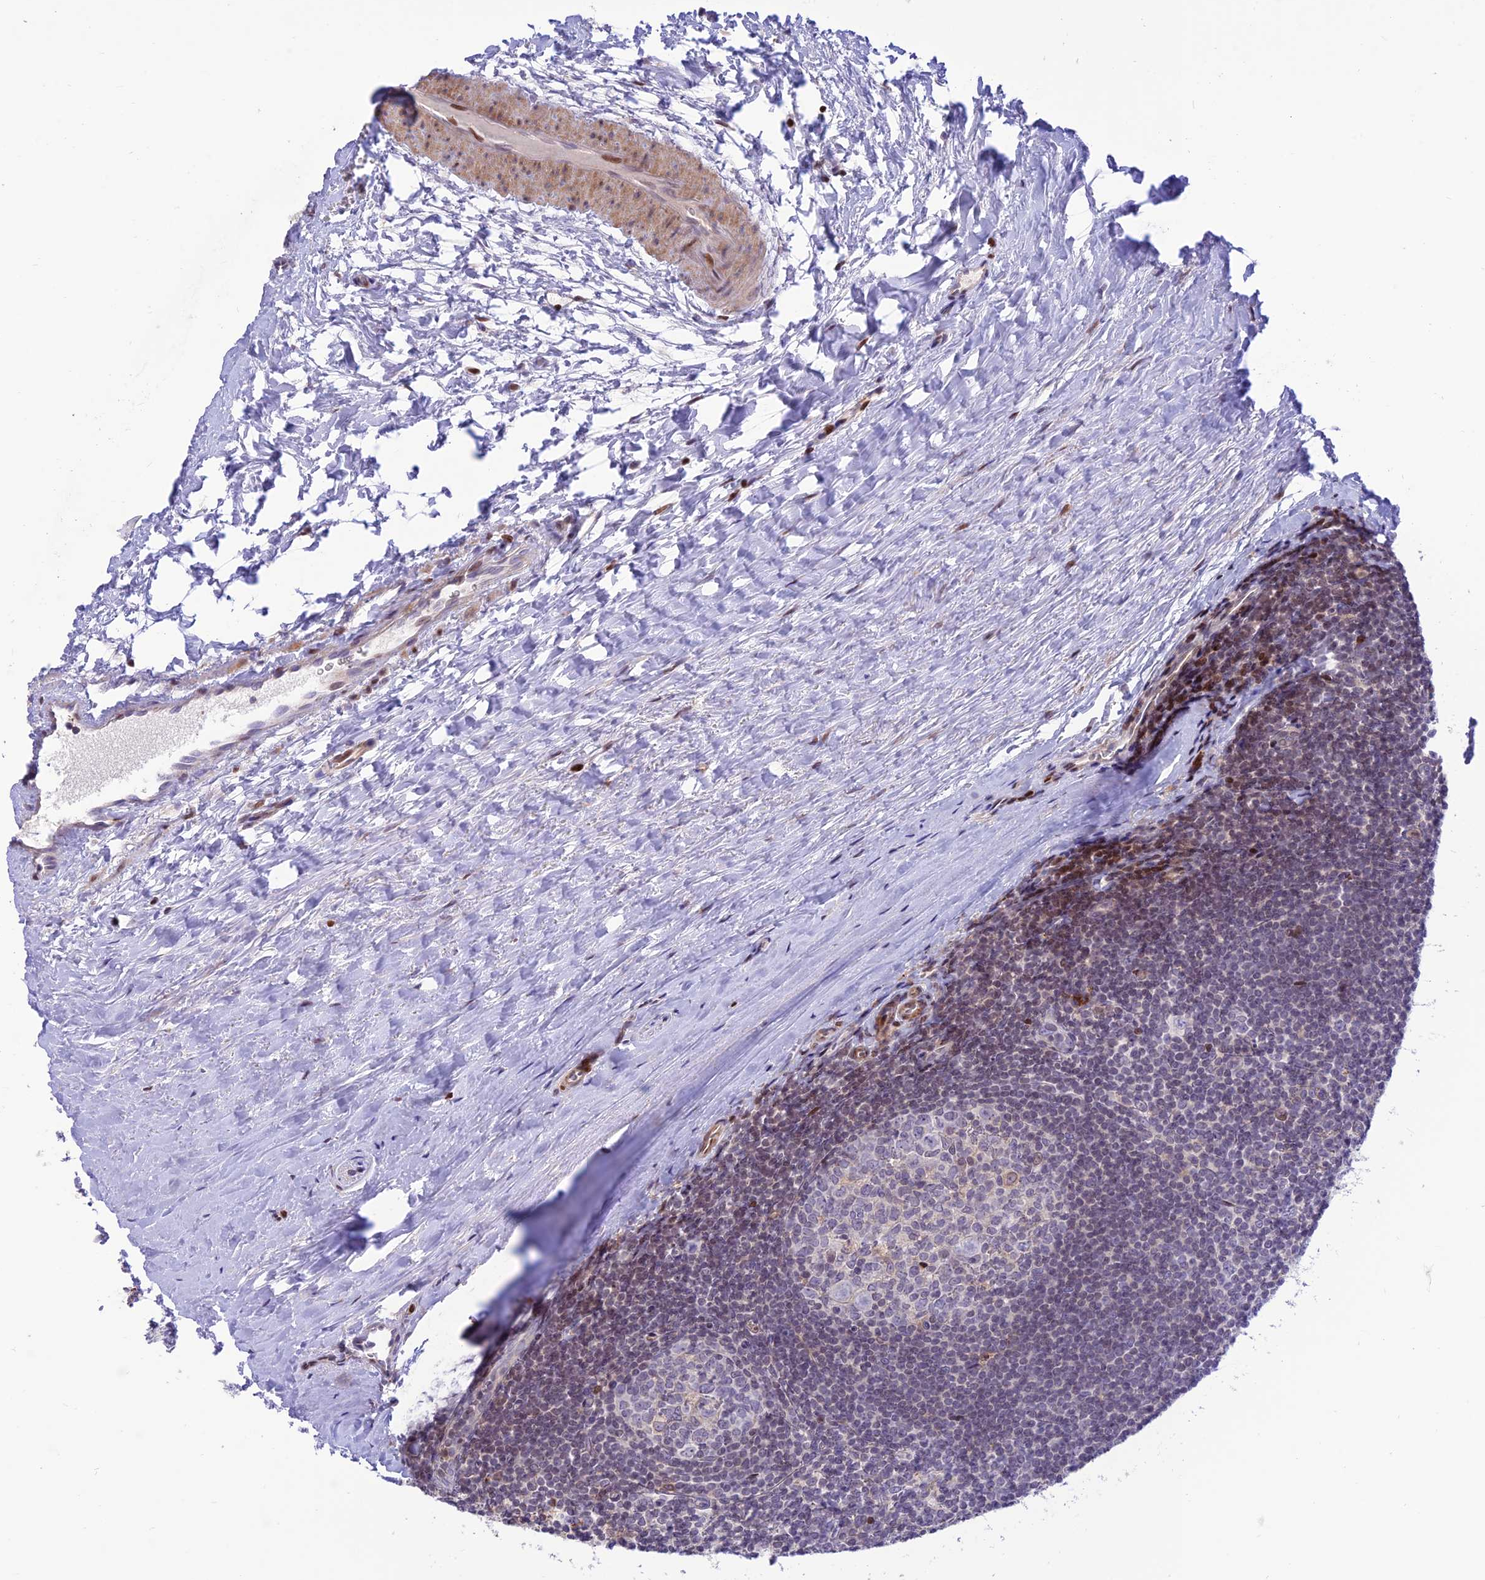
{"staining": {"intensity": "negative", "quantity": "none", "location": "none"}, "tissue": "tonsil", "cell_type": "Germinal center cells", "image_type": "normal", "snomed": [{"axis": "morphology", "description": "Normal tissue, NOS"}, {"axis": "topography", "description": "Tonsil"}], "caption": "High magnification brightfield microscopy of unremarkable tonsil stained with DAB (brown) and counterstained with hematoxylin (blue): germinal center cells show no significant positivity. Nuclei are stained in blue.", "gene": "FAM186B", "patient": {"sex": "male", "age": 27}}